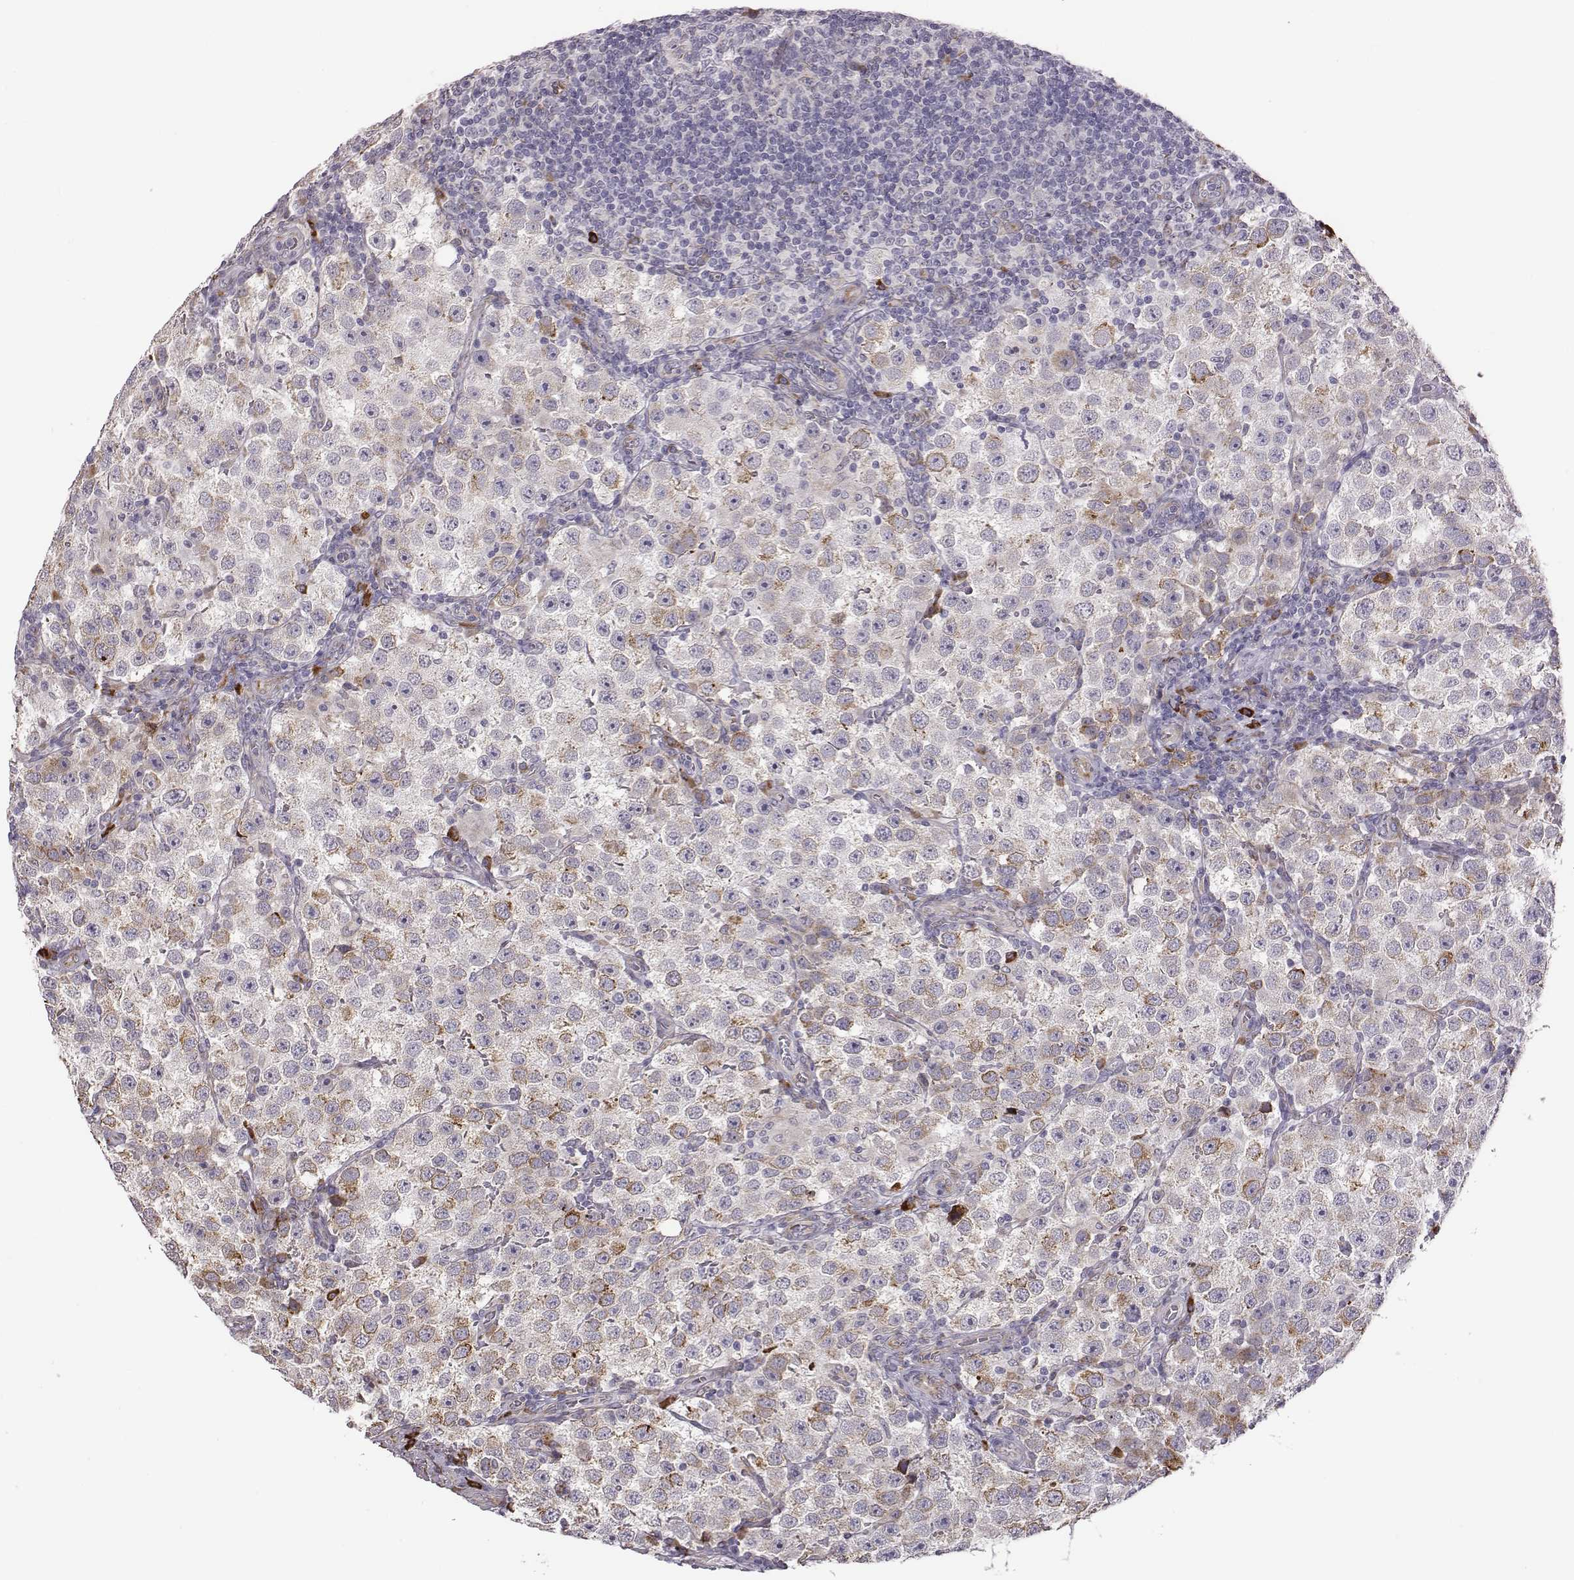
{"staining": {"intensity": "moderate", "quantity": "25%-75%", "location": "cytoplasmic/membranous"}, "tissue": "testis cancer", "cell_type": "Tumor cells", "image_type": "cancer", "snomed": [{"axis": "morphology", "description": "Seminoma, NOS"}, {"axis": "topography", "description": "Testis"}], "caption": "Immunohistochemical staining of human testis cancer (seminoma) displays medium levels of moderate cytoplasmic/membranous protein positivity in about 25%-75% of tumor cells. Nuclei are stained in blue.", "gene": "SELENOI", "patient": {"sex": "male", "age": 37}}